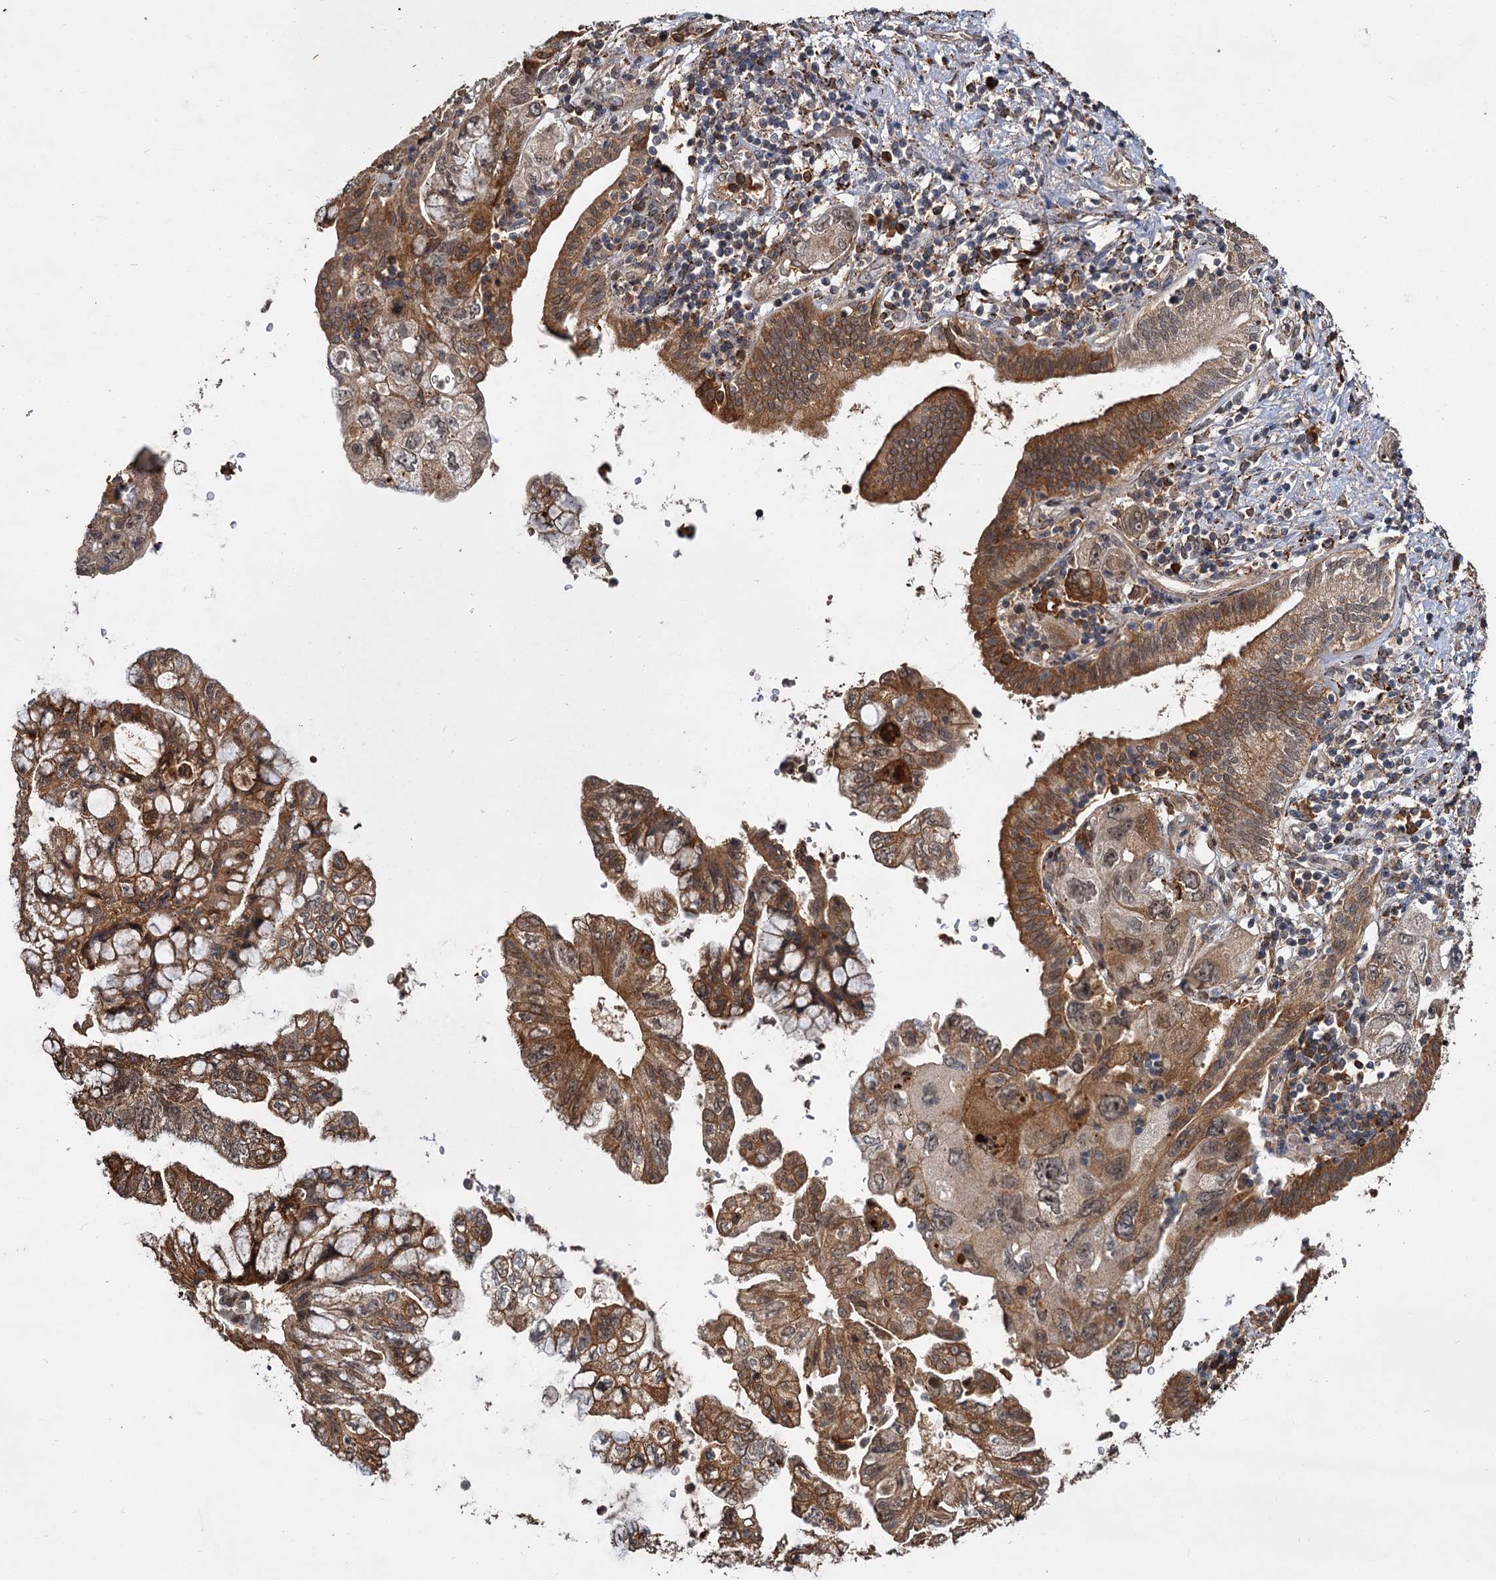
{"staining": {"intensity": "moderate", "quantity": ">75%", "location": "cytoplasmic/membranous"}, "tissue": "pancreatic cancer", "cell_type": "Tumor cells", "image_type": "cancer", "snomed": [{"axis": "morphology", "description": "Adenocarcinoma, NOS"}, {"axis": "topography", "description": "Pancreas"}], "caption": "The image displays staining of adenocarcinoma (pancreatic), revealing moderate cytoplasmic/membranous protein positivity (brown color) within tumor cells.", "gene": "MBD6", "patient": {"sex": "female", "age": 73}}